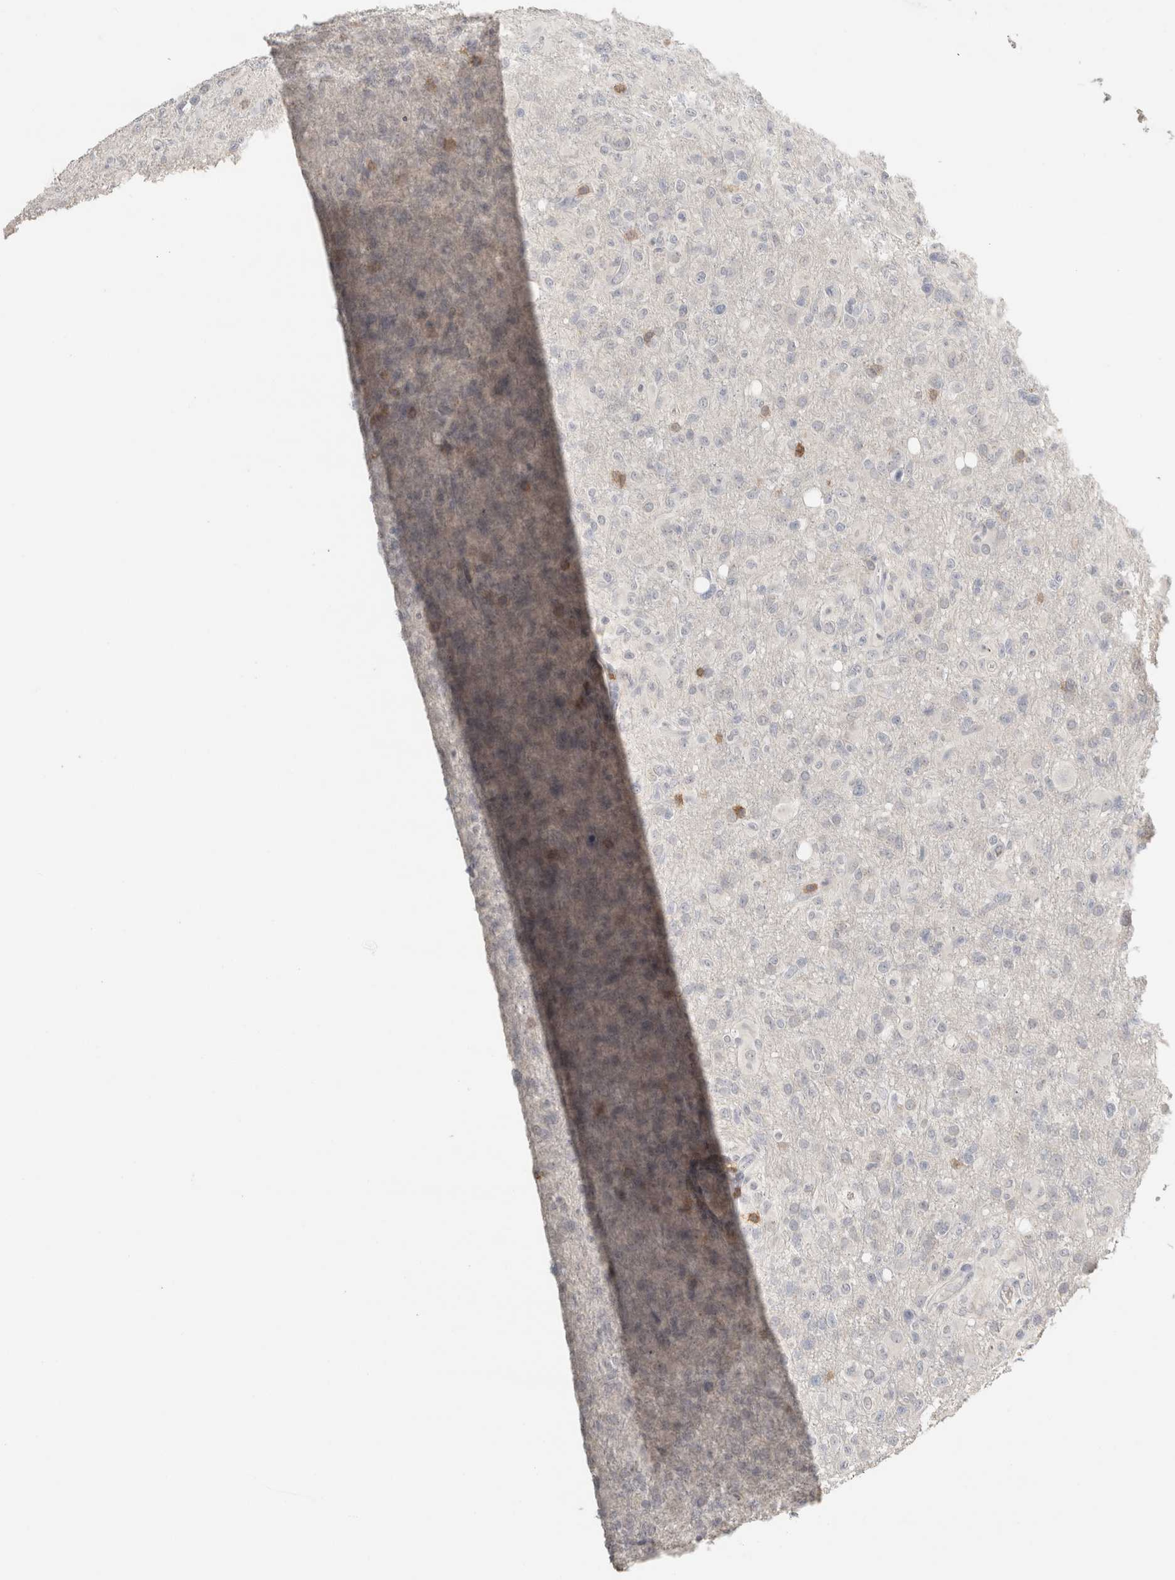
{"staining": {"intensity": "negative", "quantity": "none", "location": "none"}, "tissue": "glioma", "cell_type": "Tumor cells", "image_type": "cancer", "snomed": [{"axis": "morphology", "description": "Glioma, malignant, High grade"}, {"axis": "topography", "description": "Brain"}], "caption": "Glioma was stained to show a protein in brown. There is no significant staining in tumor cells.", "gene": "TRAT1", "patient": {"sex": "female", "age": 57}}